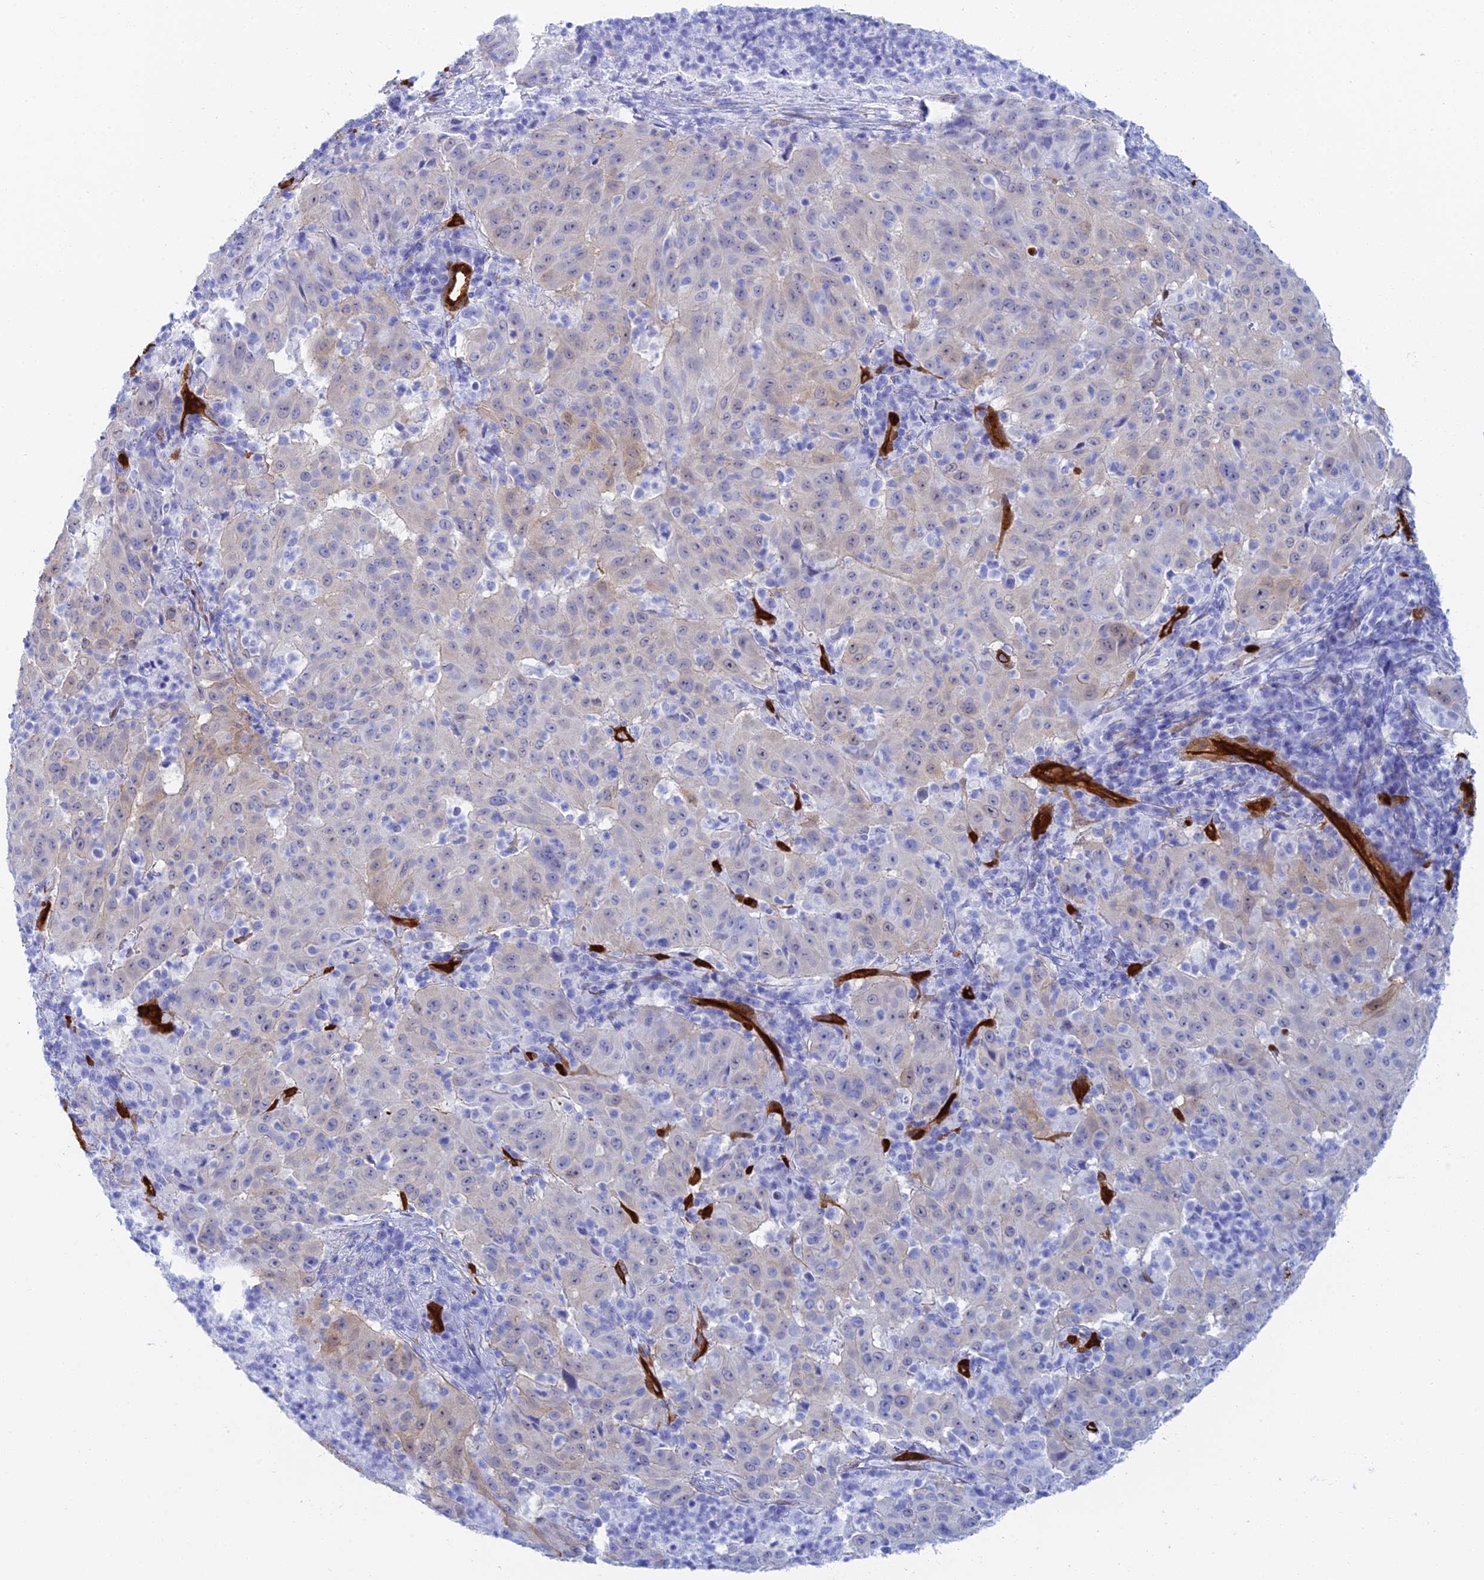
{"staining": {"intensity": "moderate", "quantity": "<25%", "location": "cytoplasmic/membranous"}, "tissue": "pancreatic cancer", "cell_type": "Tumor cells", "image_type": "cancer", "snomed": [{"axis": "morphology", "description": "Adenocarcinoma, NOS"}, {"axis": "topography", "description": "Pancreas"}], "caption": "Protein staining shows moderate cytoplasmic/membranous positivity in approximately <25% of tumor cells in pancreatic cancer (adenocarcinoma).", "gene": "CRIP2", "patient": {"sex": "male", "age": 63}}